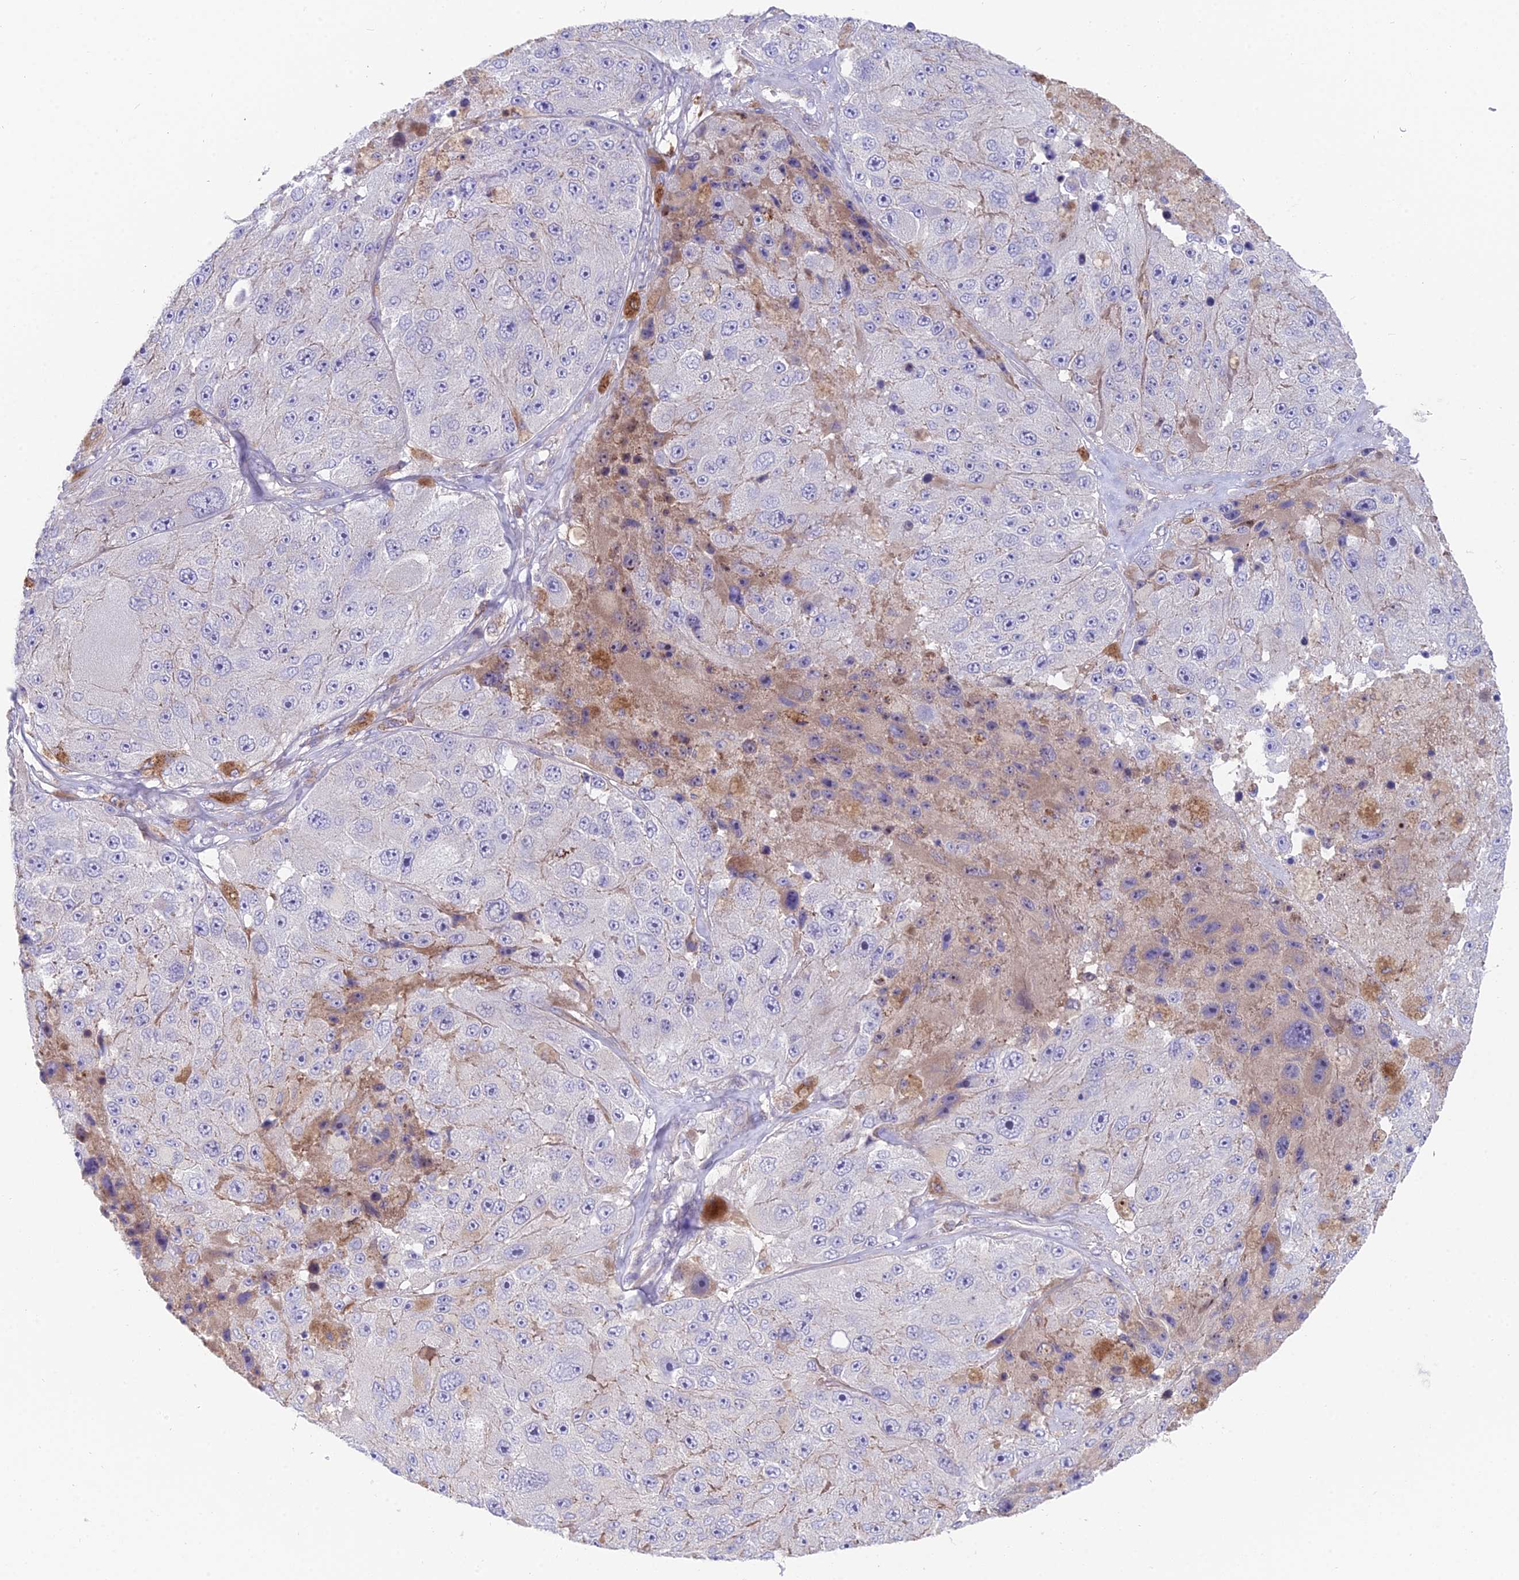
{"staining": {"intensity": "negative", "quantity": "none", "location": "none"}, "tissue": "melanoma", "cell_type": "Tumor cells", "image_type": "cancer", "snomed": [{"axis": "morphology", "description": "Malignant melanoma, Metastatic site"}, {"axis": "topography", "description": "Lymph node"}], "caption": "A histopathology image of melanoma stained for a protein demonstrates no brown staining in tumor cells. The staining is performed using DAB (3,3'-diaminobenzidine) brown chromogen with nuclei counter-stained in using hematoxylin.", "gene": "TIGD6", "patient": {"sex": "male", "age": 62}}